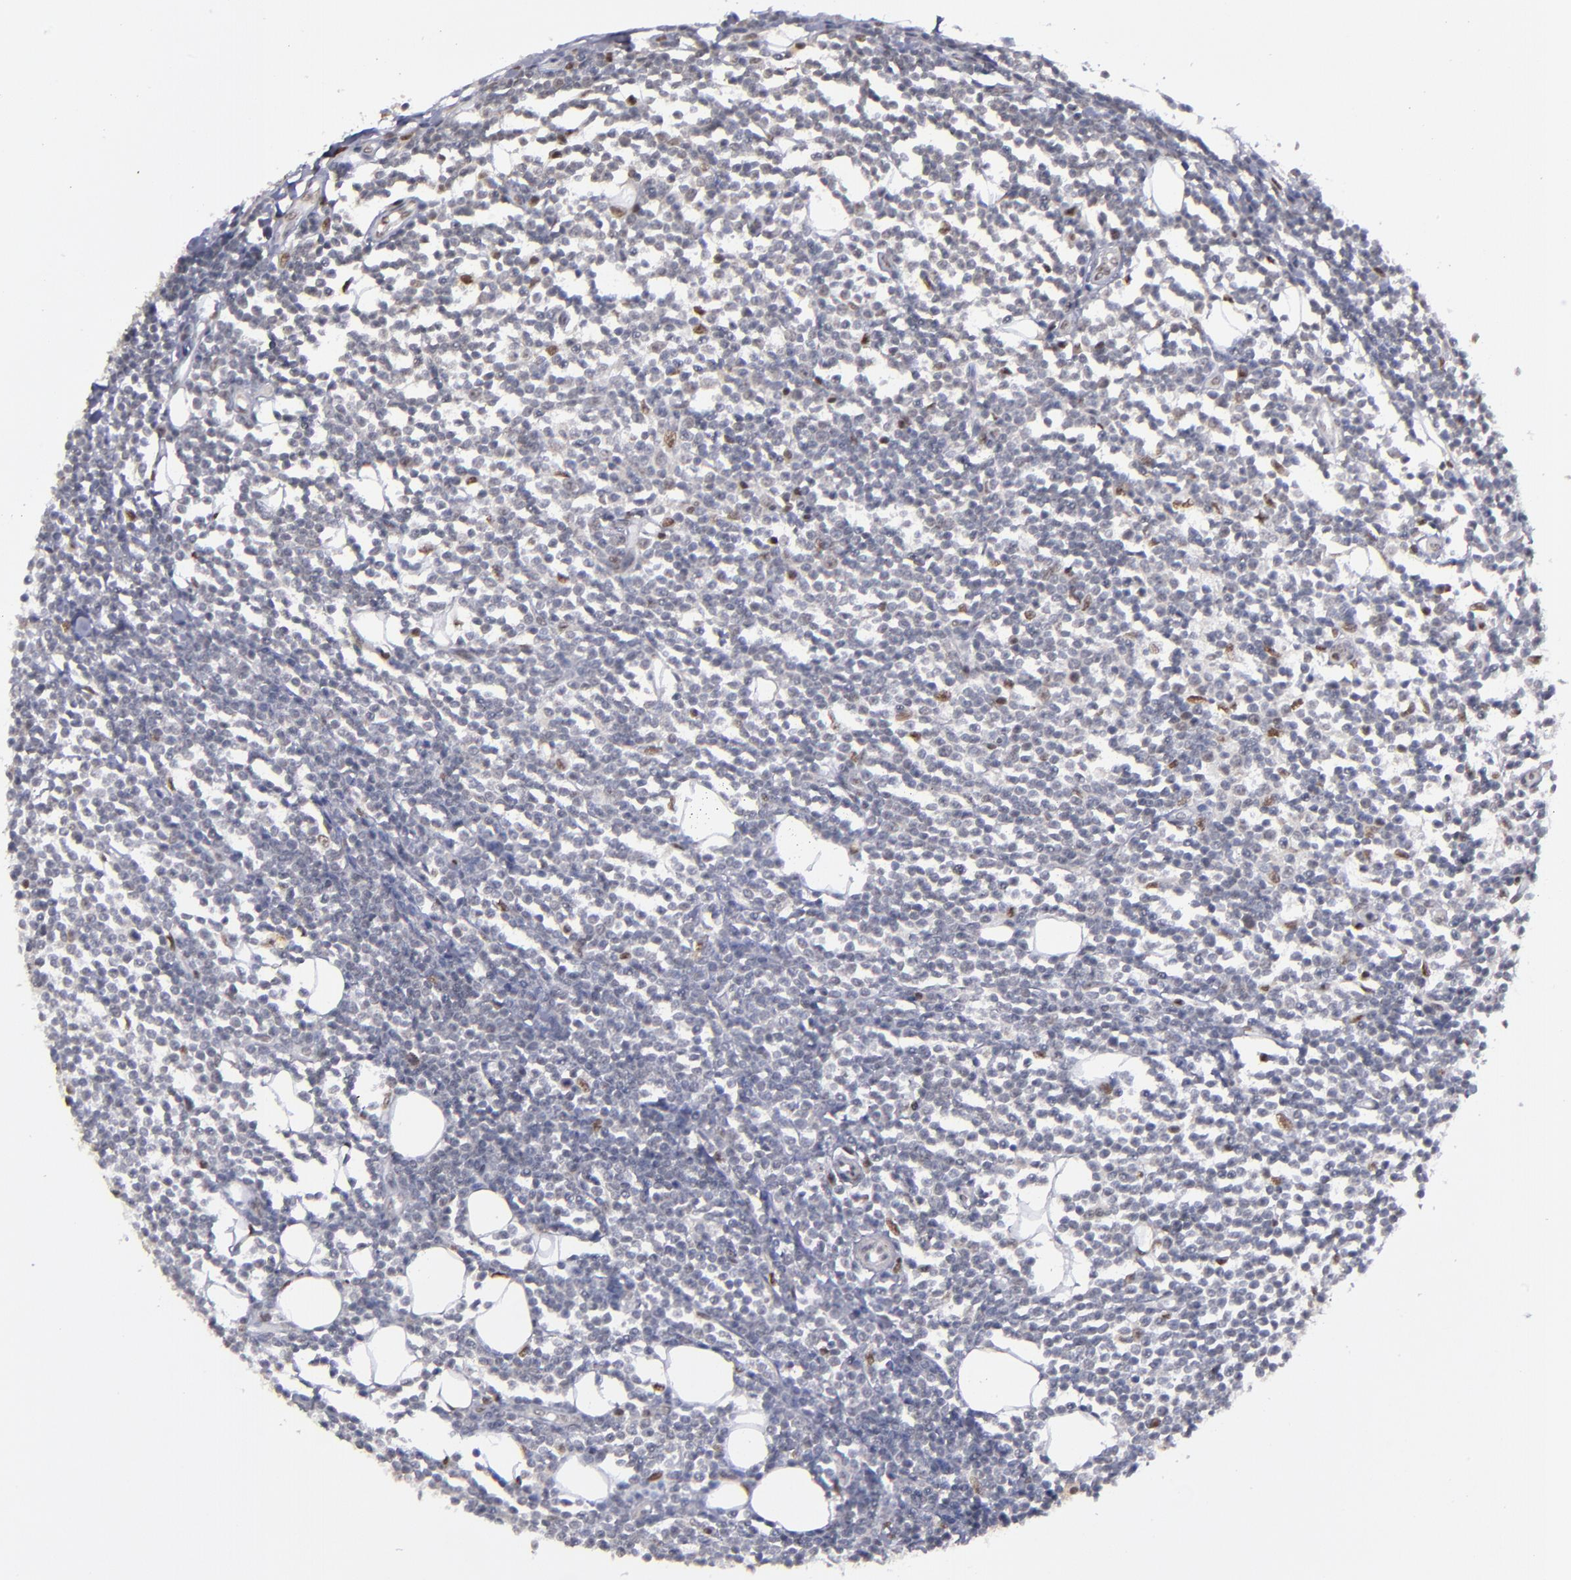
{"staining": {"intensity": "negative", "quantity": "none", "location": "none"}, "tissue": "lymphoma", "cell_type": "Tumor cells", "image_type": "cancer", "snomed": [{"axis": "morphology", "description": "Malignant lymphoma, non-Hodgkin's type, Low grade"}, {"axis": "topography", "description": "Soft tissue"}], "caption": "This is a micrograph of immunohistochemistry staining of malignant lymphoma, non-Hodgkin's type (low-grade), which shows no staining in tumor cells.", "gene": "RREB1", "patient": {"sex": "male", "age": 92}}